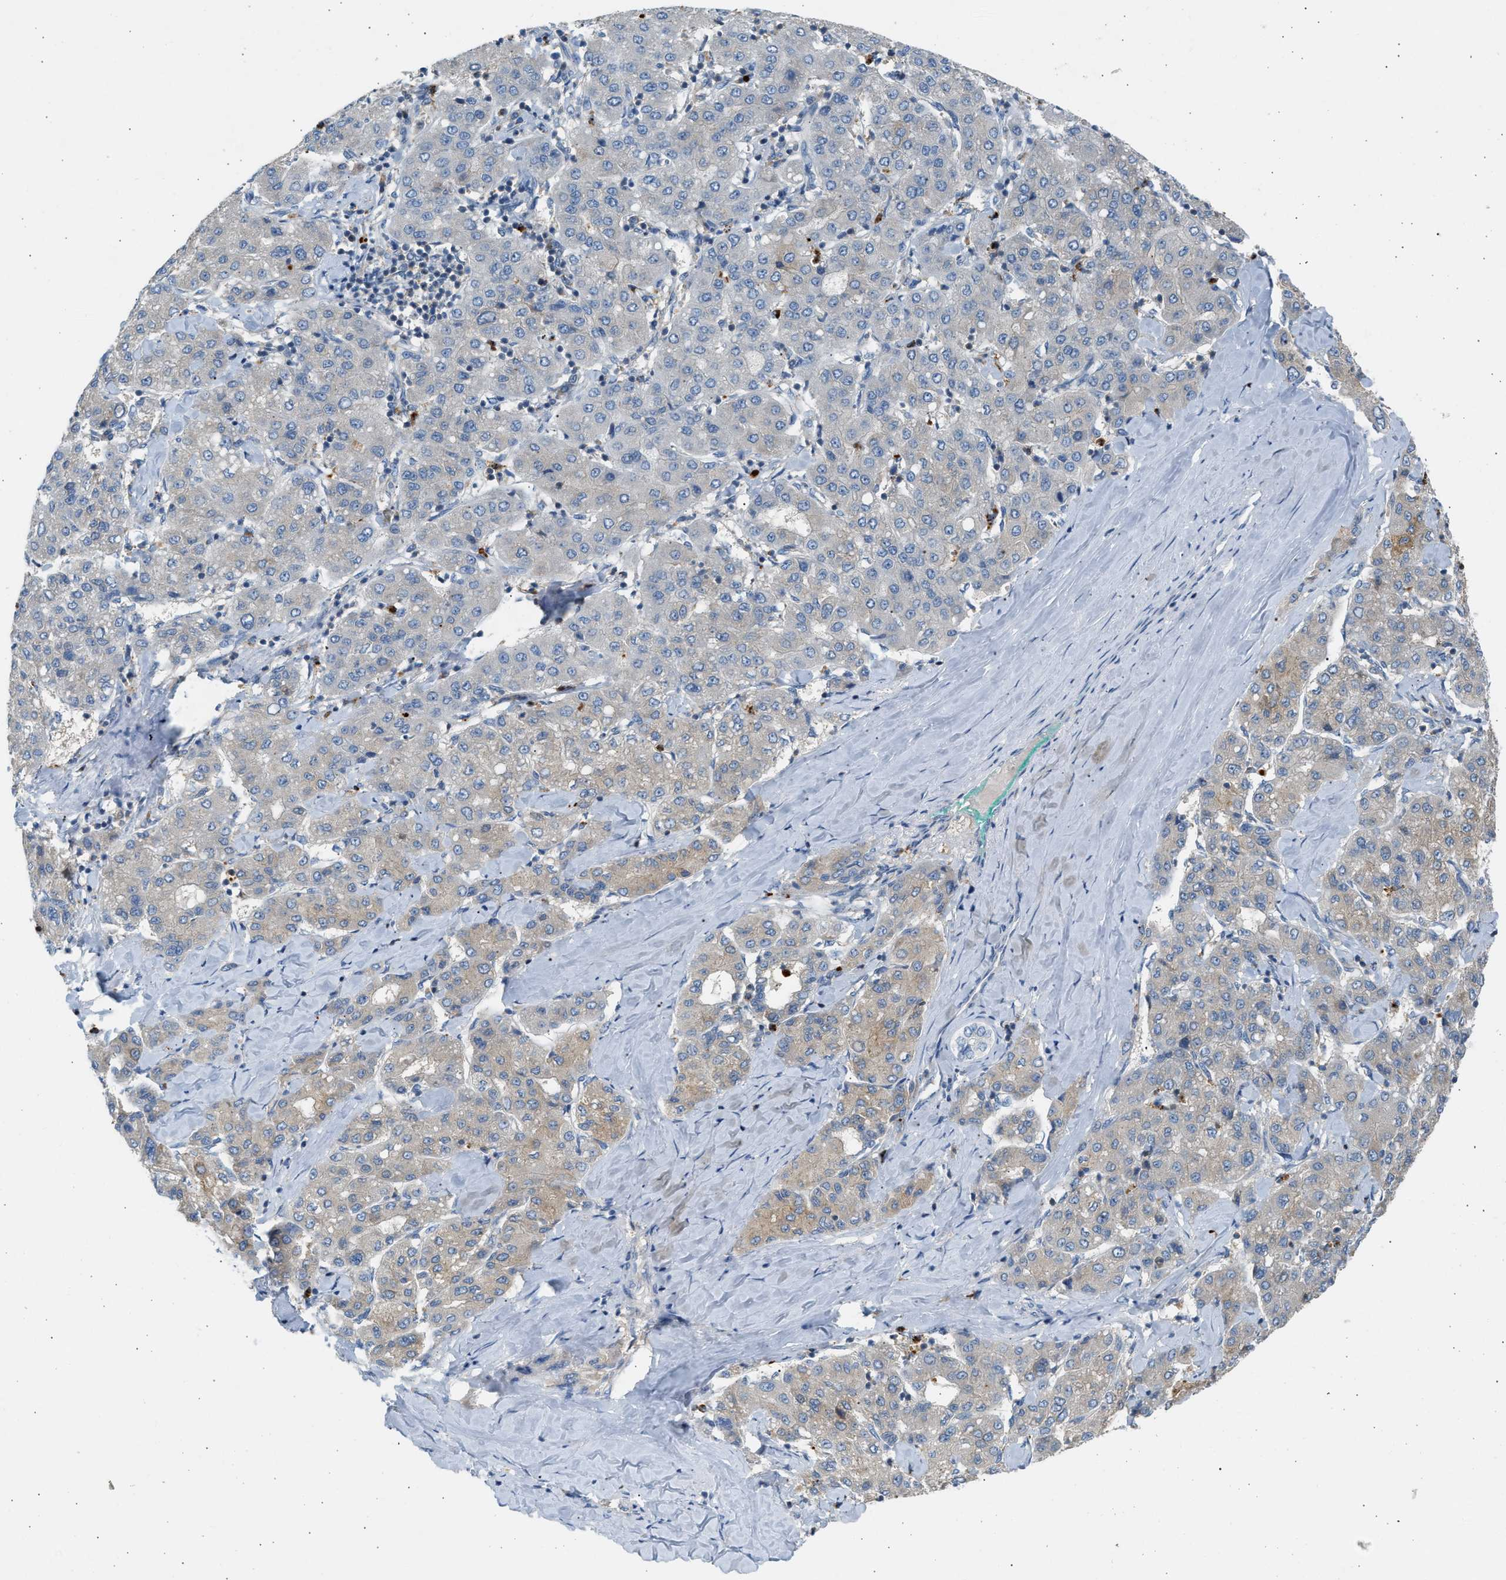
{"staining": {"intensity": "weak", "quantity": "<25%", "location": "cytoplasmic/membranous"}, "tissue": "liver cancer", "cell_type": "Tumor cells", "image_type": "cancer", "snomed": [{"axis": "morphology", "description": "Carcinoma, Hepatocellular, NOS"}, {"axis": "topography", "description": "Liver"}], "caption": "A micrograph of human liver cancer (hepatocellular carcinoma) is negative for staining in tumor cells.", "gene": "TRIM50", "patient": {"sex": "male", "age": 65}}